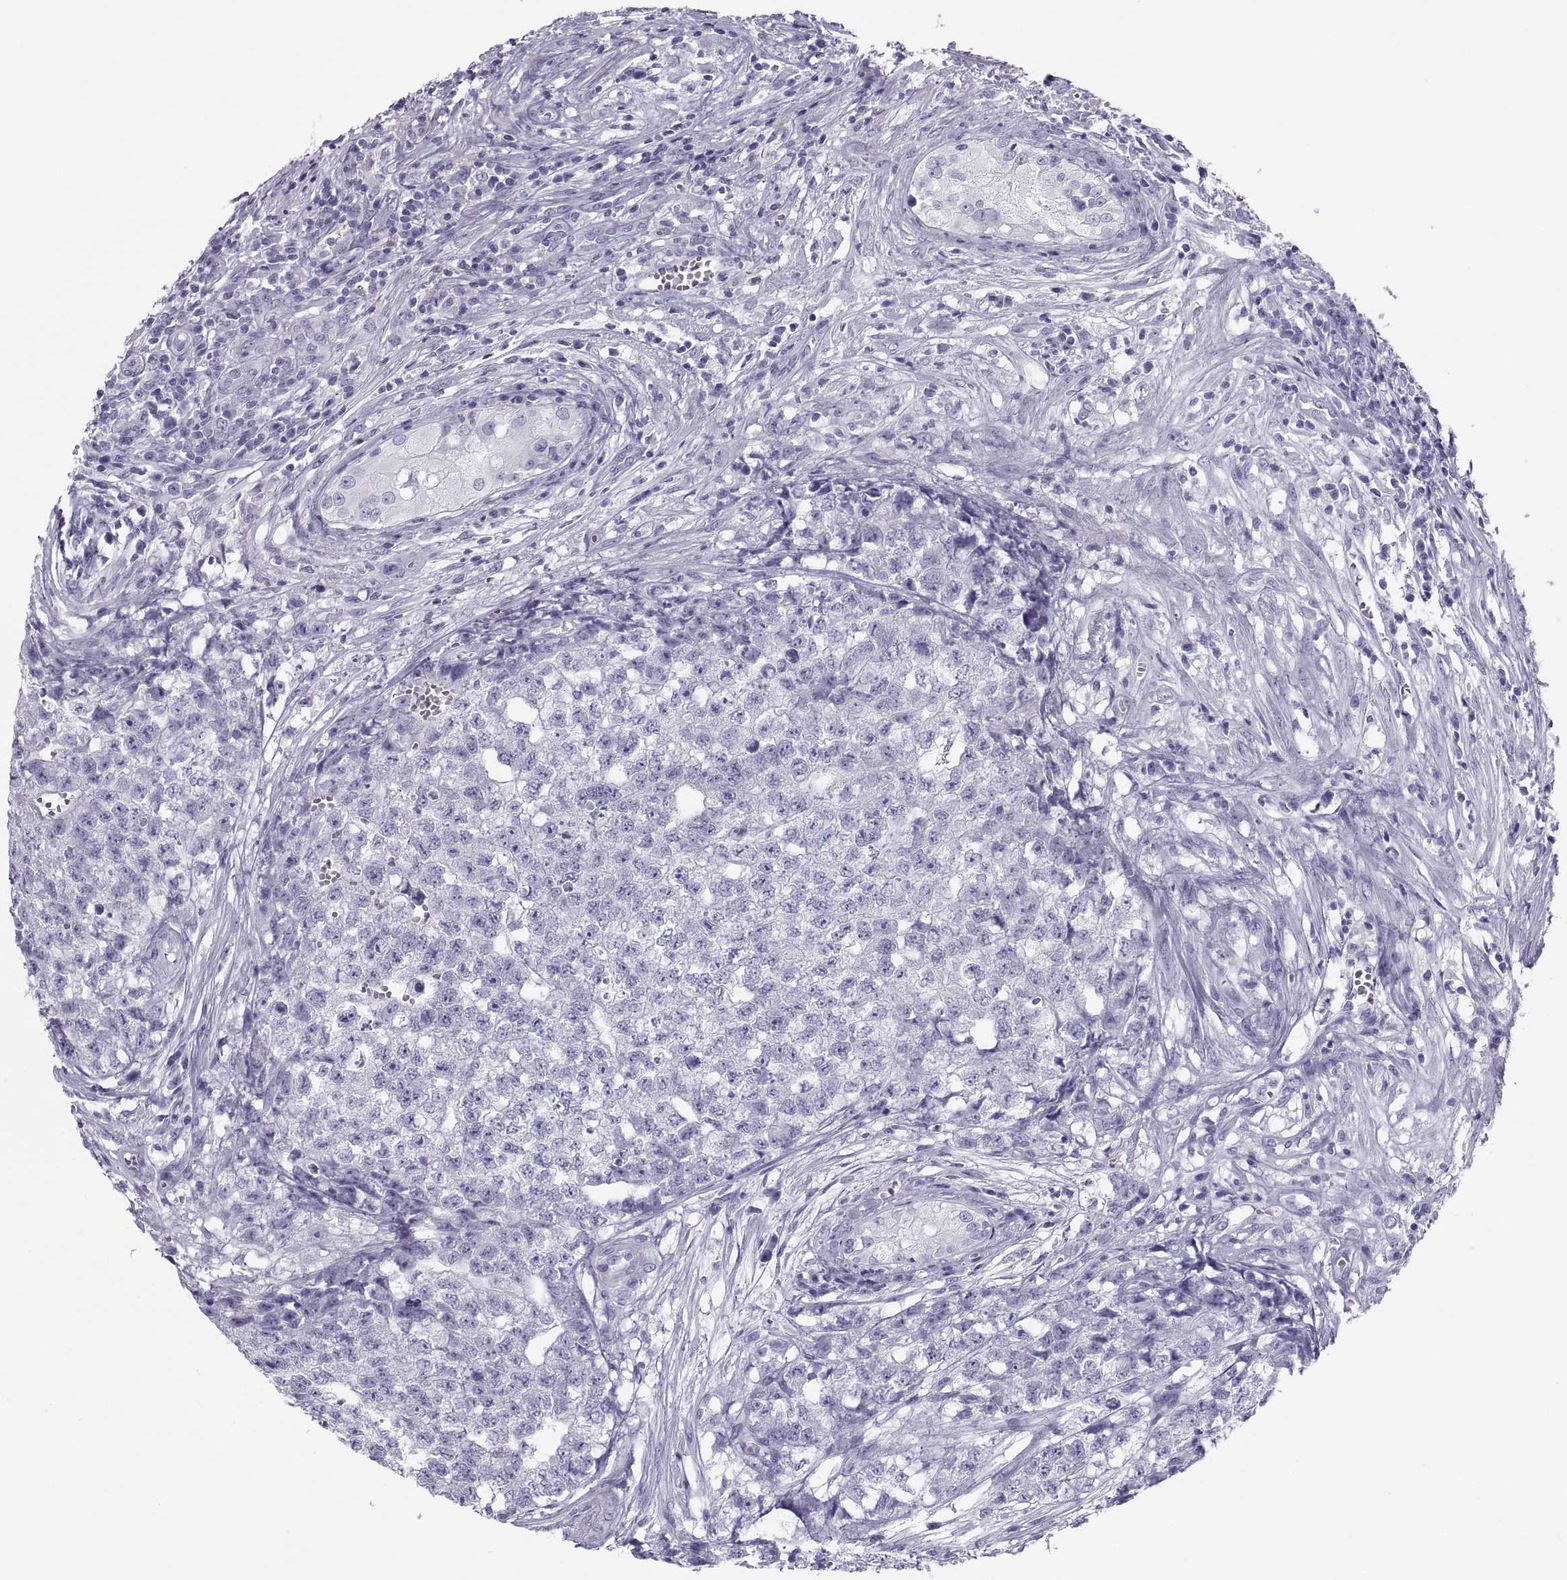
{"staining": {"intensity": "negative", "quantity": "none", "location": "none"}, "tissue": "testis cancer", "cell_type": "Tumor cells", "image_type": "cancer", "snomed": [{"axis": "morphology", "description": "Seminoma, NOS"}, {"axis": "morphology", "description": "Carcinoma, Embryonal, NOS"}, {"axis": "topography", "description": "Testis"}], "caption": "Protein analysis of testis cancer (seminoma) reveals no significant positivity in tumor cells. The staining was performed using DAB to visualize the protein expression in brown, while the nuclei were stained in blue with hematoxylin (Magnification: 20x).", "gene": "PAX2", "patient": {"sex": "male", "age": 22}}